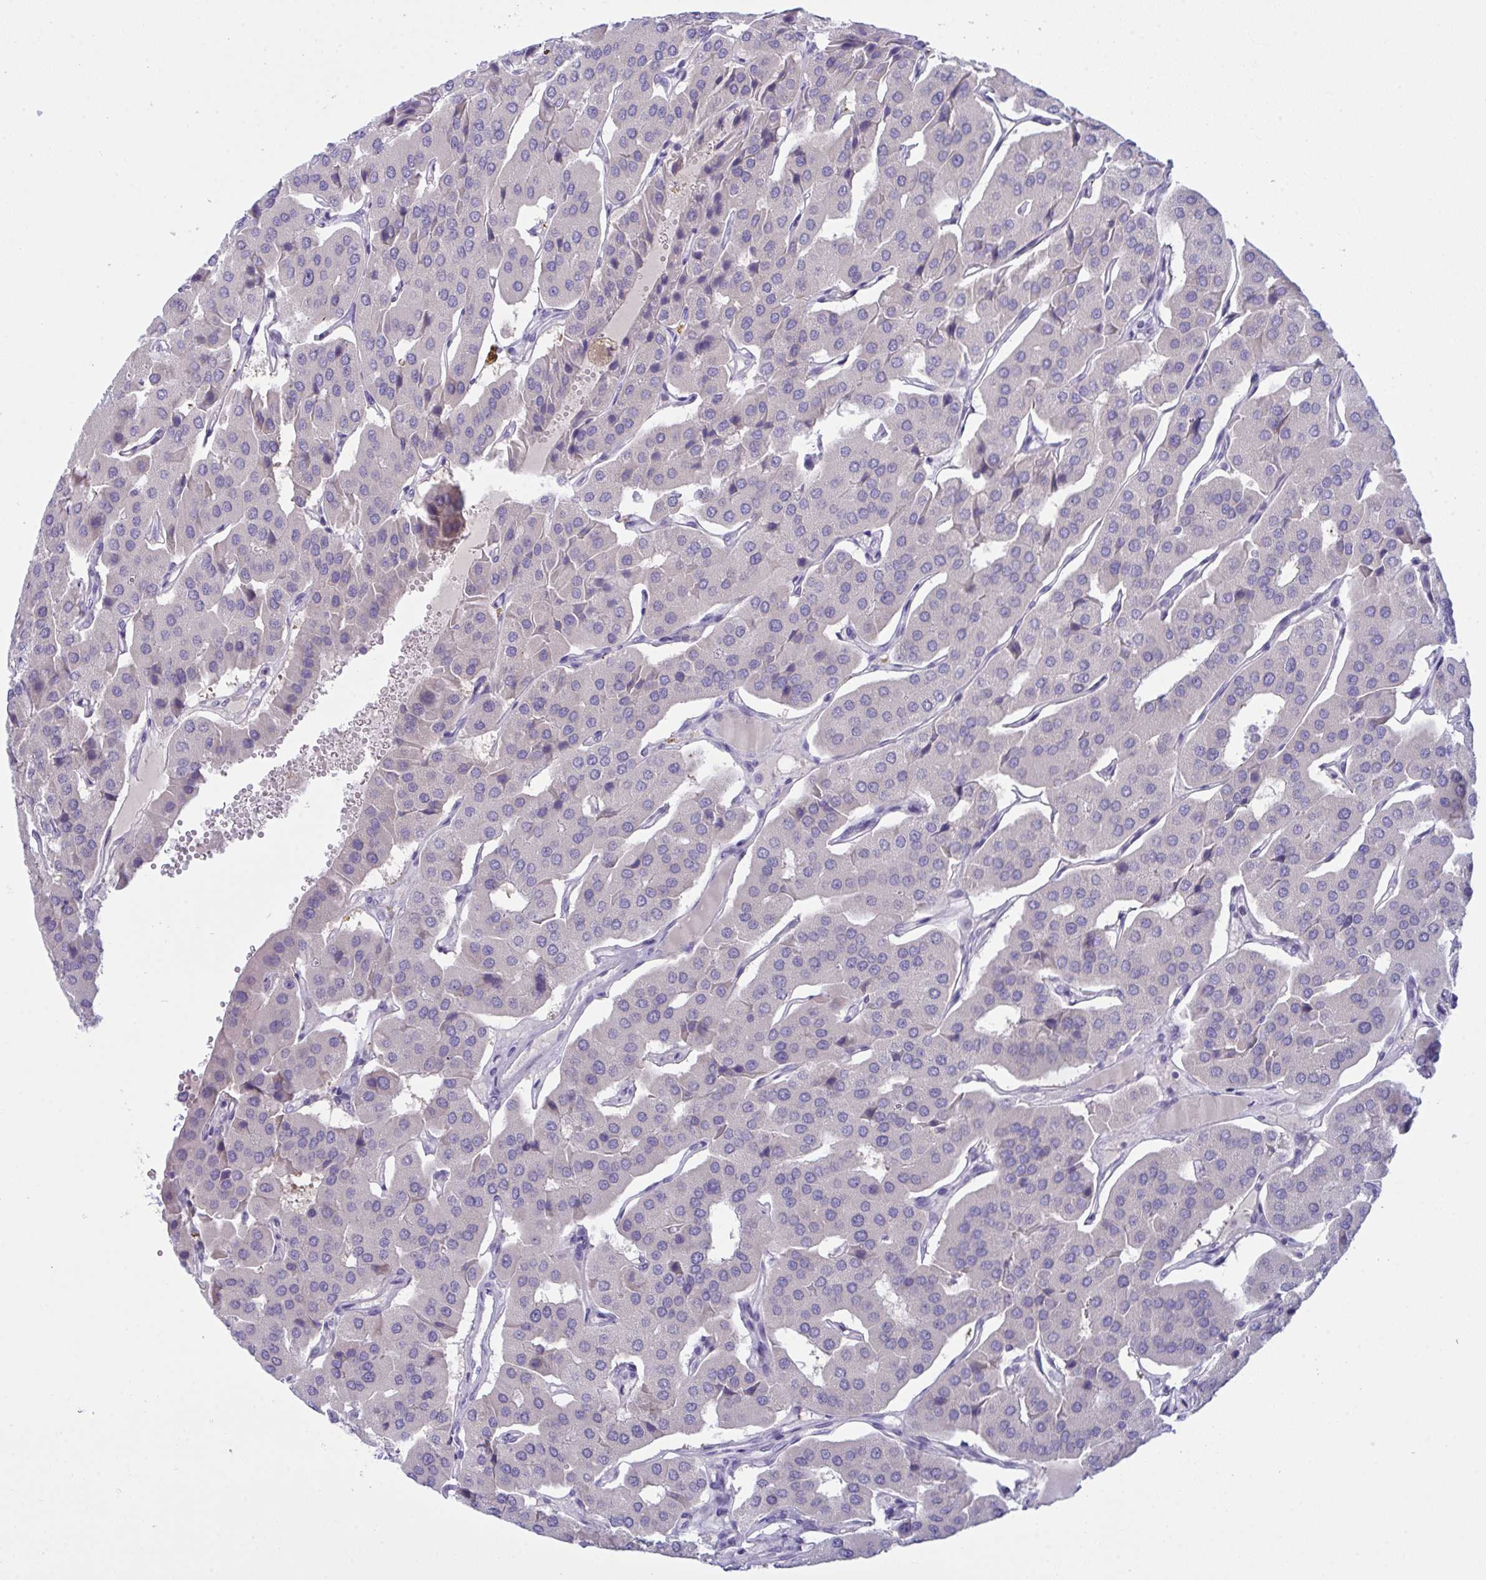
{"staining": {"intensity": "negative", "quantity": "none", "location": "none"}, "tissue": "parathyroid gland", "cell_type": "Glandular cells", "image_type": "normal", "snomed": [{"axis": "morphology", "description": "Normal tissue, NOS"}, {"axis": "morphology", "description": "Adenoma, NOS"}, {"axis": "topography", "description": "Parathyroid gland"}], "caption": "The photomicrograph demonstrates no staining of glandular cells in benign parathyroid gland. The staining is performed using DAB brown chromogen with nuclei counter-stained in using hematoxylin.", "gene": "TENT5D", "patient": {"sex": "female", "age": 86}}